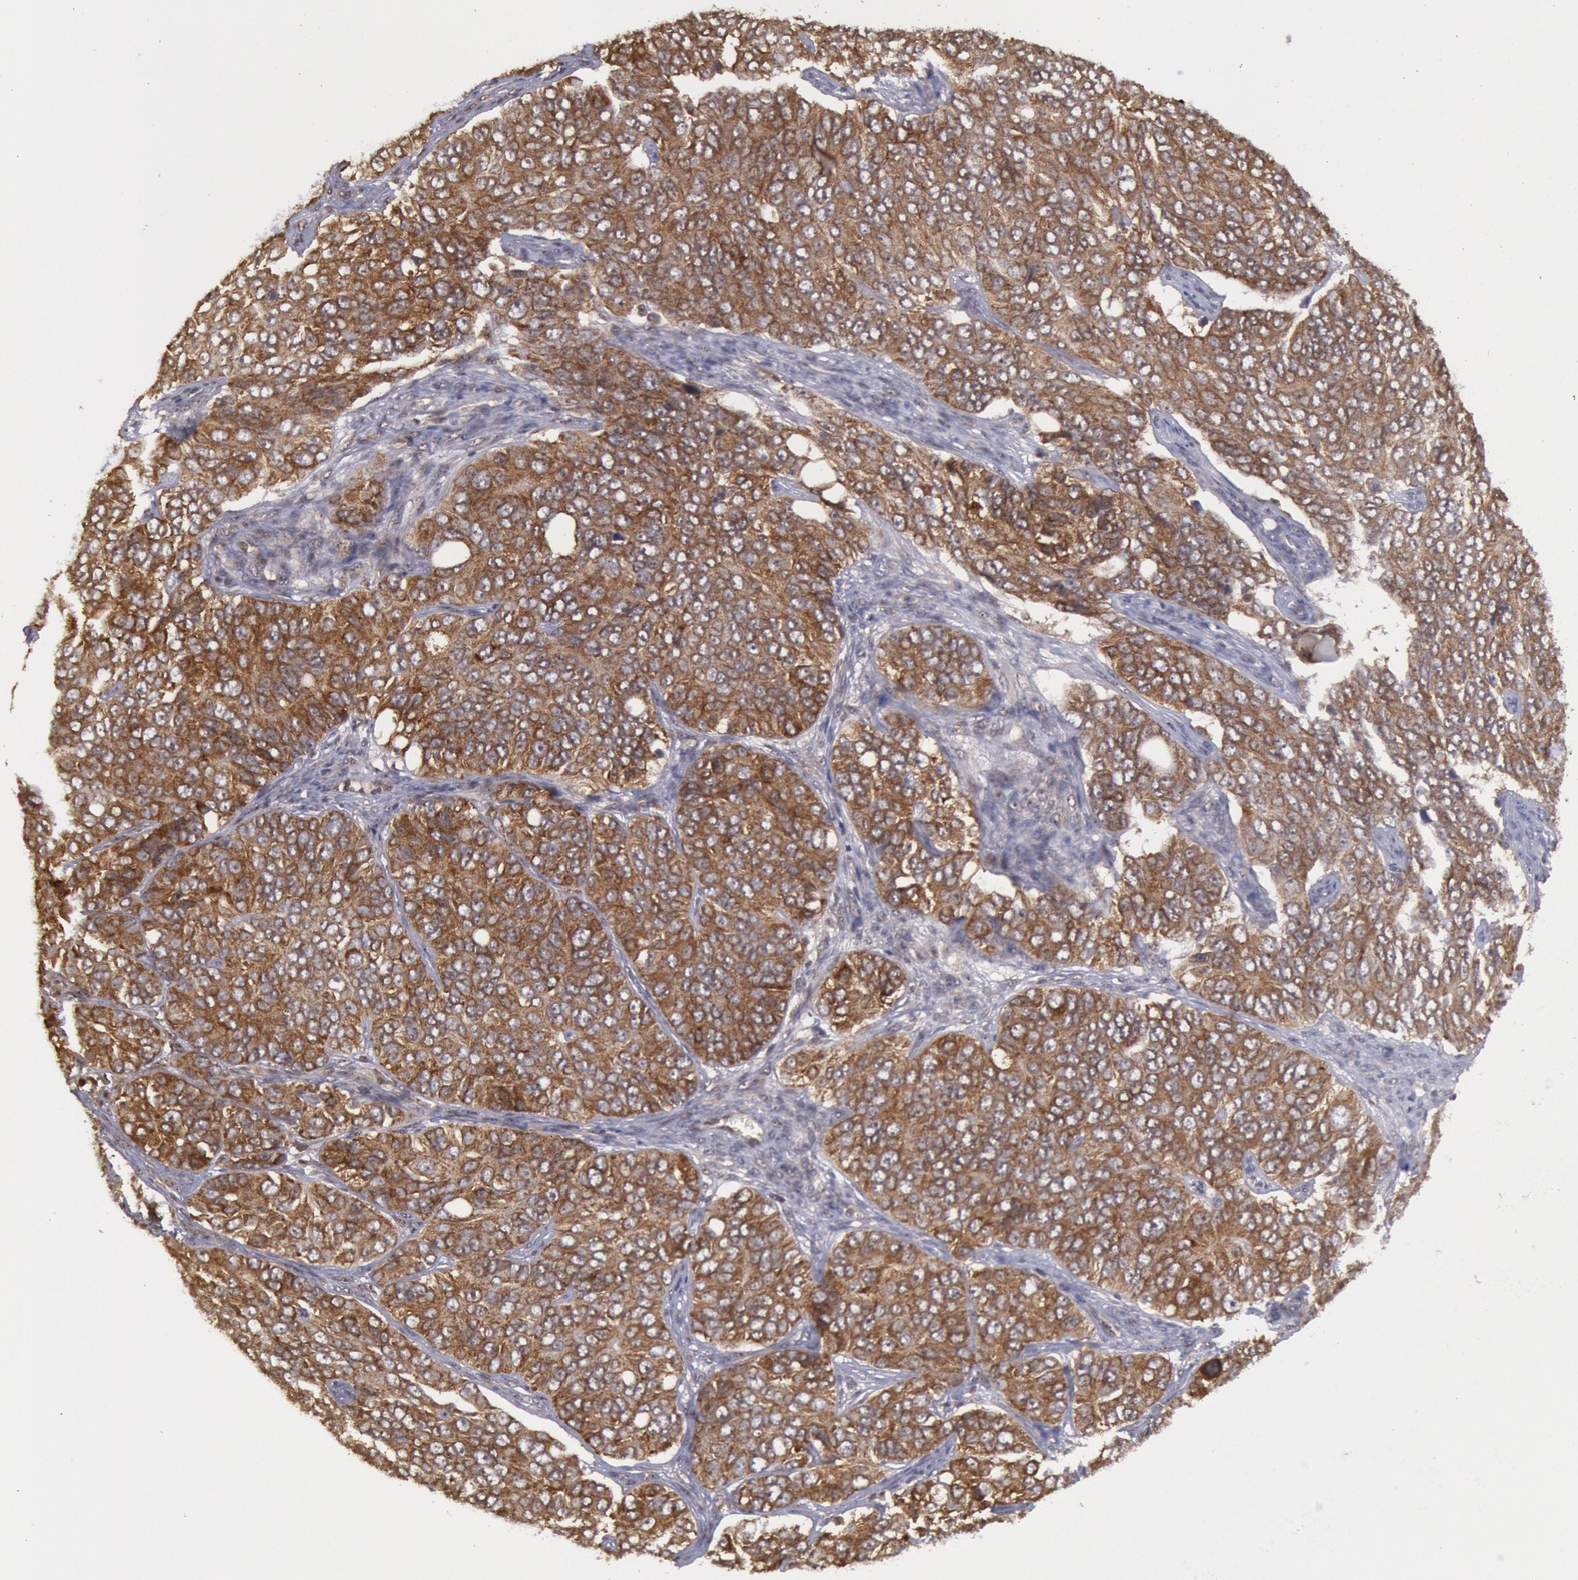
{"staining": {"intensity": "strong", "quantity": ">75%", "location": "cytoplasmic/membranous"}, "tissue": "ovarian cancer", "cell_type": "Tumor cells", "image_type": "cancer", "snomed": [{"axis": "morphology", "description": "Carcinoma, endometroid"}, {"axis": "topography", "description": "Ovary"}], "caption": "An IHC image of neoplastic tissue is shown. Protein staining in brown highlights strong cytoplasmic/membranous positivity in ovarian cancer (endometroid carcinoma) within tumor cells. (DAB (3,3'-diaminobenzidine) IHC with brightfield microscopy, high magnification).", "gene": "STX17", "patient": {"sex": "female", "age": 51}}